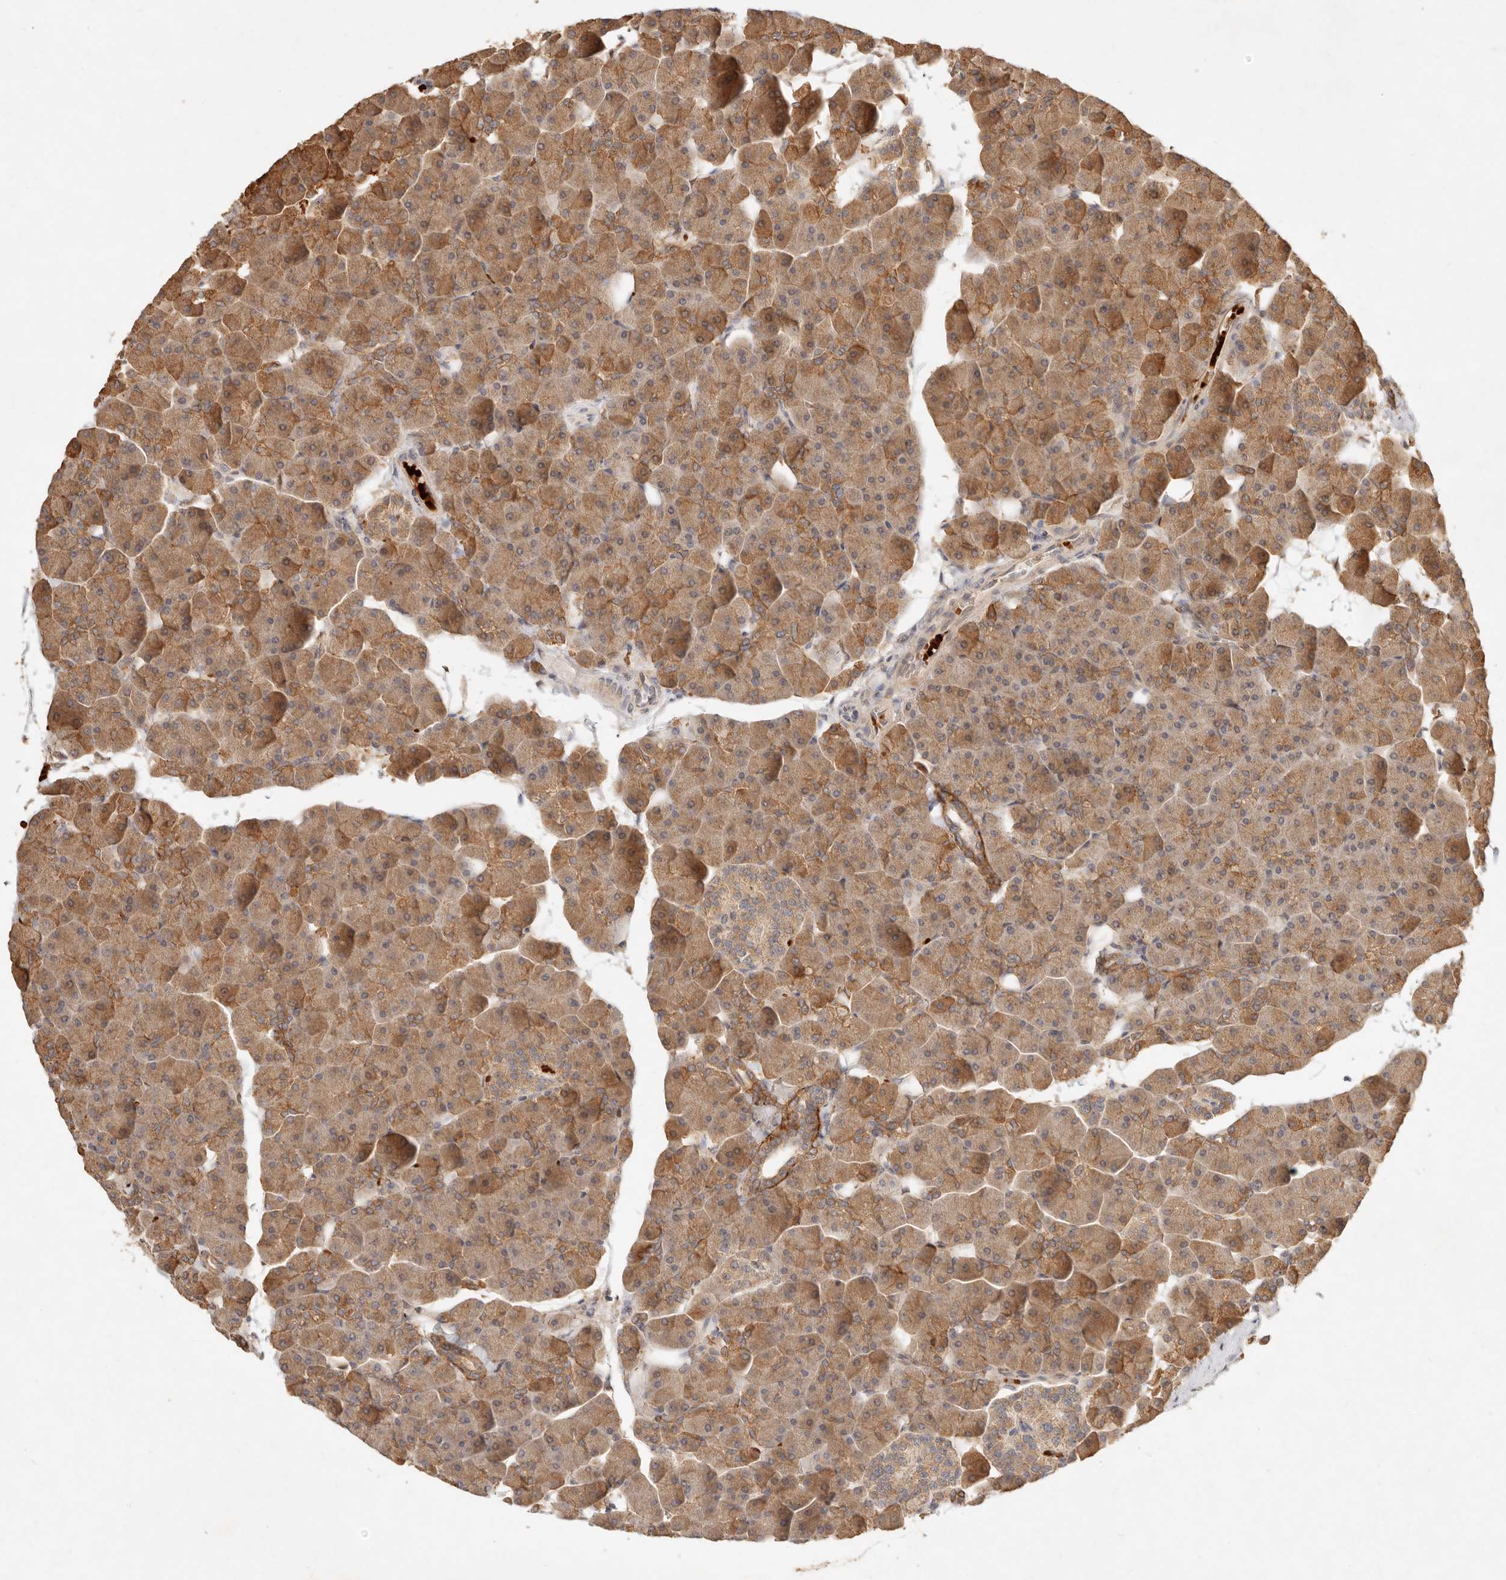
{"staining": {"intensity": "moderate", "quantity": ">75%", "location": "cytoplasmic/membranous"}, "tissue": "pancreas", "cell_type": "Exocrine glandular cells", "image_type": "normal", "snomed": [{"axis": "morphology", "description": "Normal tissue, NOS"}, {"axis": "topography", "description": "Pancreas"}], "caption": "The histopathology image shows a brown stain indicating the presence of a protein in the cytoplasmic/membranous of exocrine glandular cells in pancreas. The staining was performed using DAB to visualize the protein expression in brown, while the nuclei were stained in blue with hematoxylin (Magnification: 20x).", "gene": "FREM2", "patient": {"sex": "male", "age": 35}}